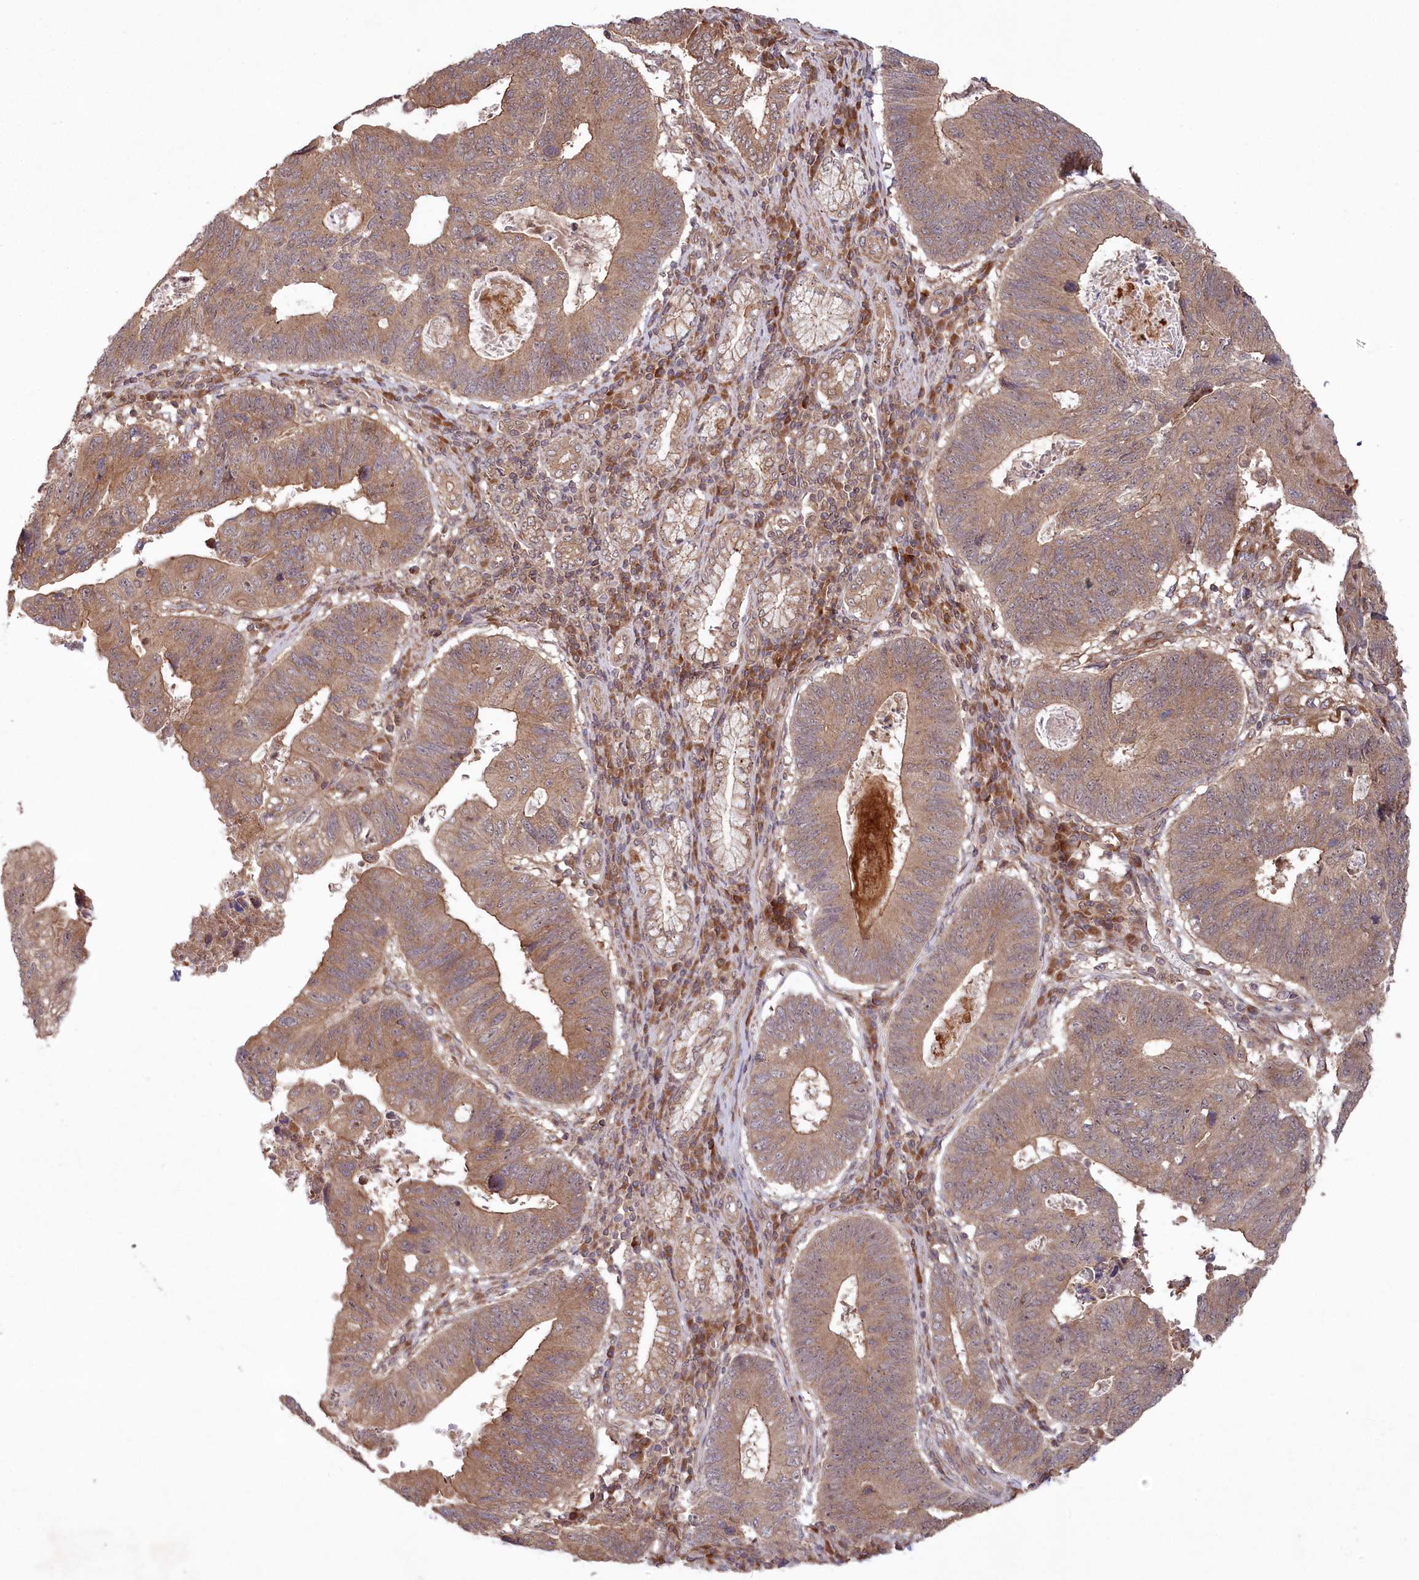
{"staining": {"intensity": "moderate", "quantity": ">75%", "location": "cytoplasmic/membranous,nuclear"}, "tissue": "stomach cancer", "cell_type": "Tumor cells", "image_type": "cancer", "snomed": [{"axis": "morphology", "description": "Adenocarcinoma, NOS"}, {"axis": "topography", "description": "Stomach"}], "caption": "Stomach cancer tissue shows moderate cytoplasmic/membranous and nuclear staining in approximately >75% of tumor cells", "gene": "TBCA", "patient": {"sex": "male", "age": 59}}